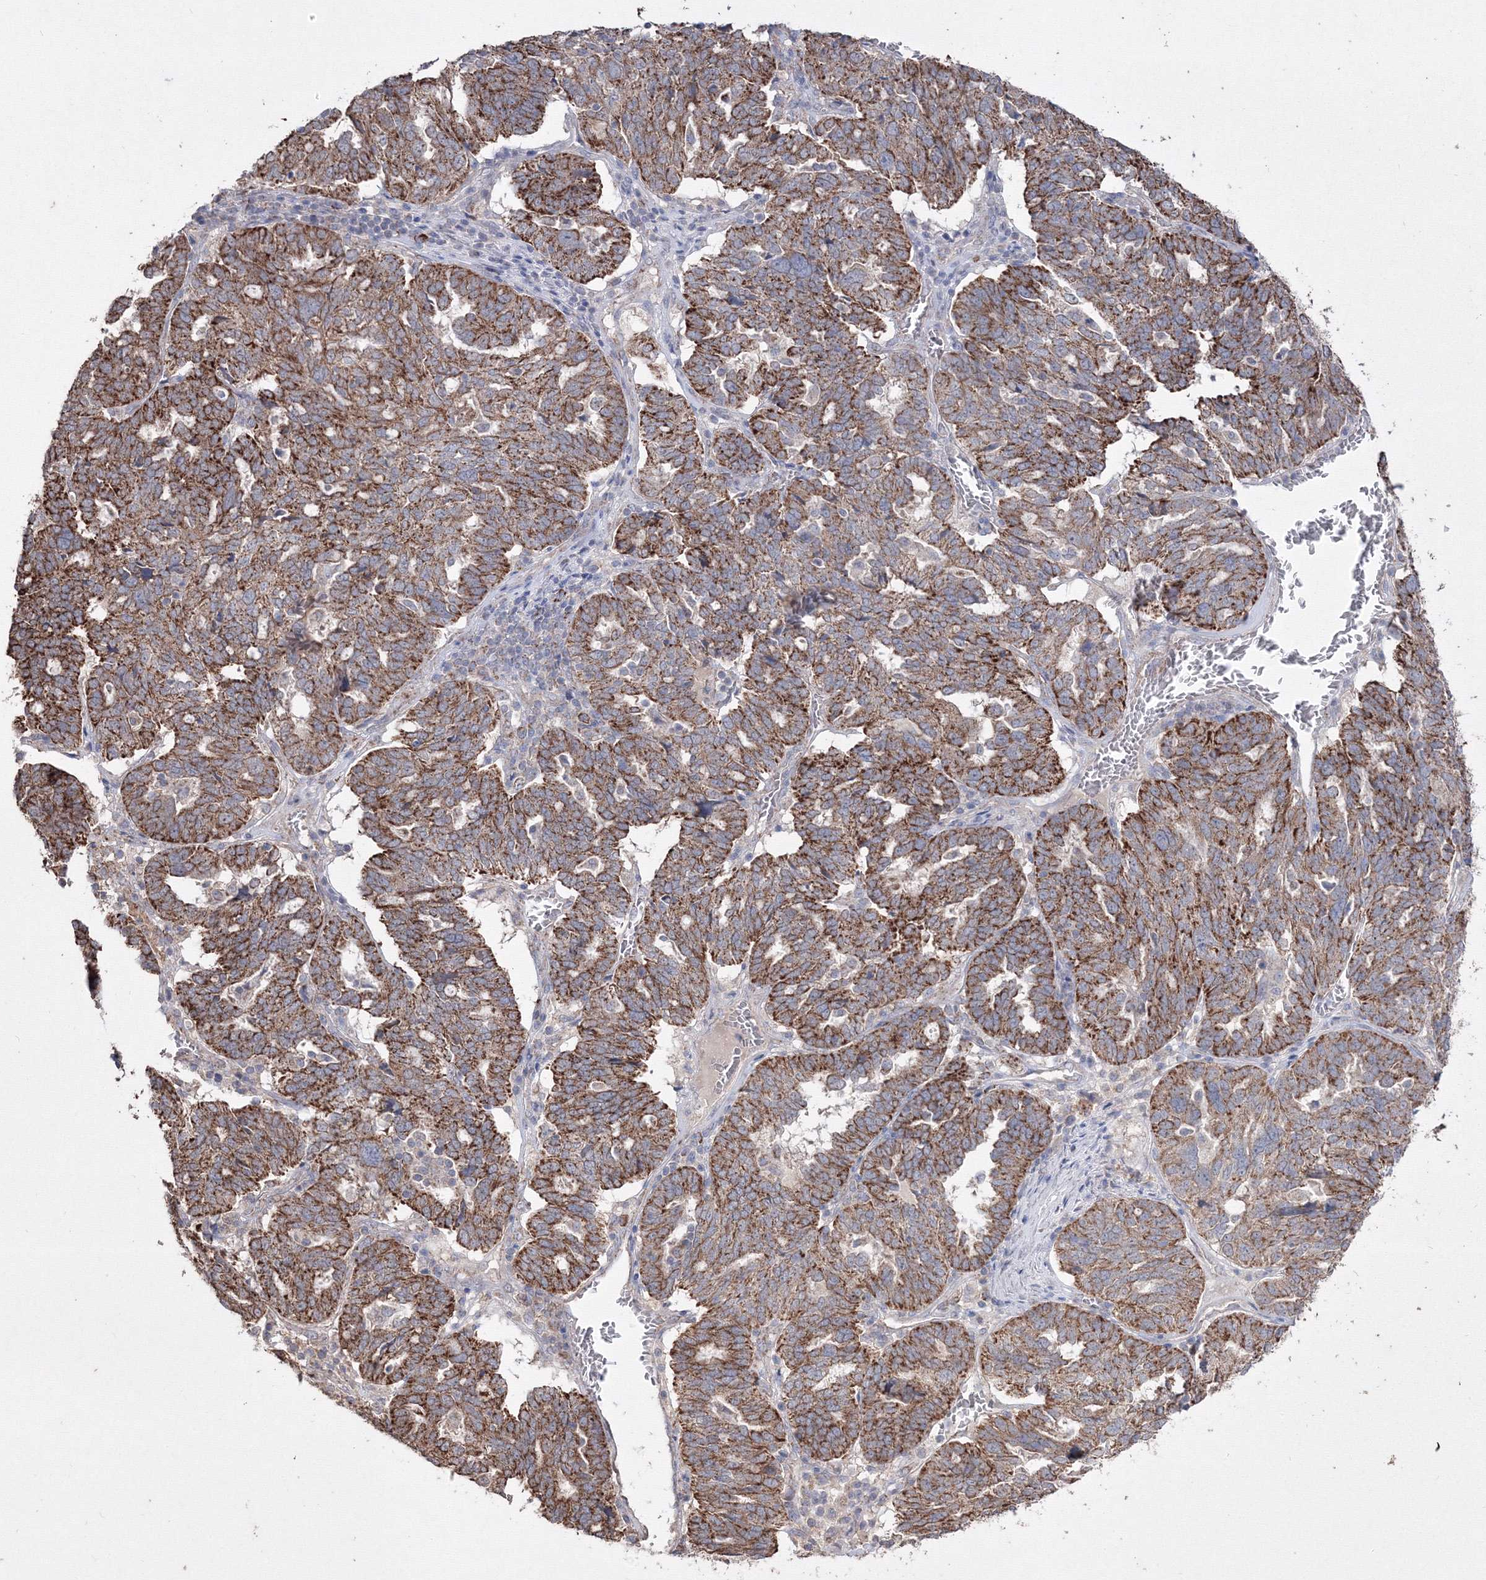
{"staining": {"intensity": "moderate", "quantity": ">75%", "location": "cytoplasmic/membranous"}, "tissue": "ovarian cancer", "cell_type": "Tumor cells", "image_type": "cancer", "snomed": [{"axis": "morphology", "description": "Cystadenocarcinoma, serous, NOS"}, {"axis": "topography", "description": "Ovary"}], "caption": "There is medium levels of moderate cytoplasmic/membranous positivity in tumor cells of ovarian cancer (serous cystadenocarcinoma), as demonstrated by immunohistochemical staining (brown color).", "gene": "GRSF1", "patient": {"sex": "female", "age": 59}}